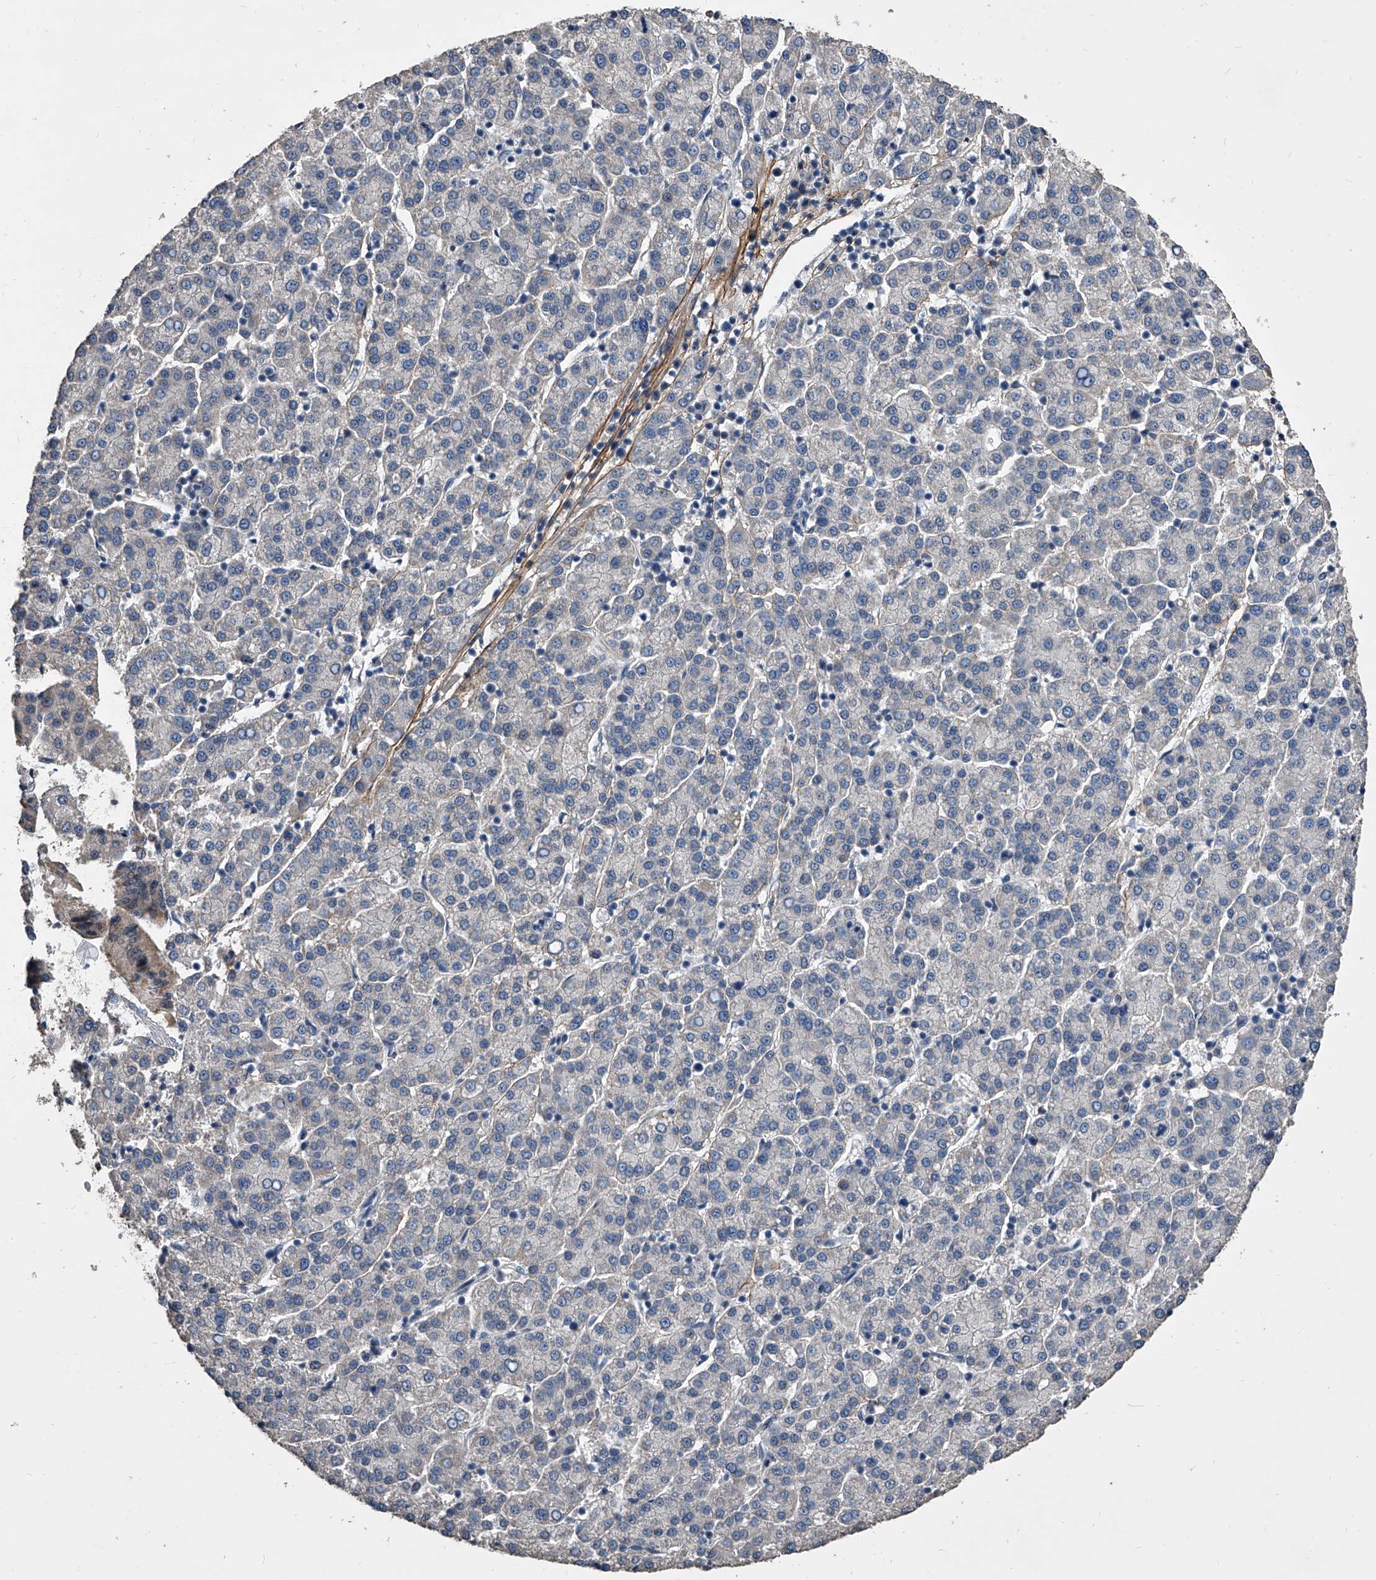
{"staining": {"intensity": "negative", "quantity": "none", "location": "none"}, "tissue": "liver cancer", "cell_type": "Tumor cells", "image_type": "cancer", "snomed": [{"axis": "morphology", "description": "Carcinoma, Hepatocellular, NOS"}, {"axis": "topography", "description": "Liver"}], "caption": "IHC photomicrograph of human liver cancer (hepatocellular carcinoma) stained for a protein (brown), which exhibits no staining in tumor cells.", "gene": "PHACTR1", "patient": {"sex": "female", "age": 58}}